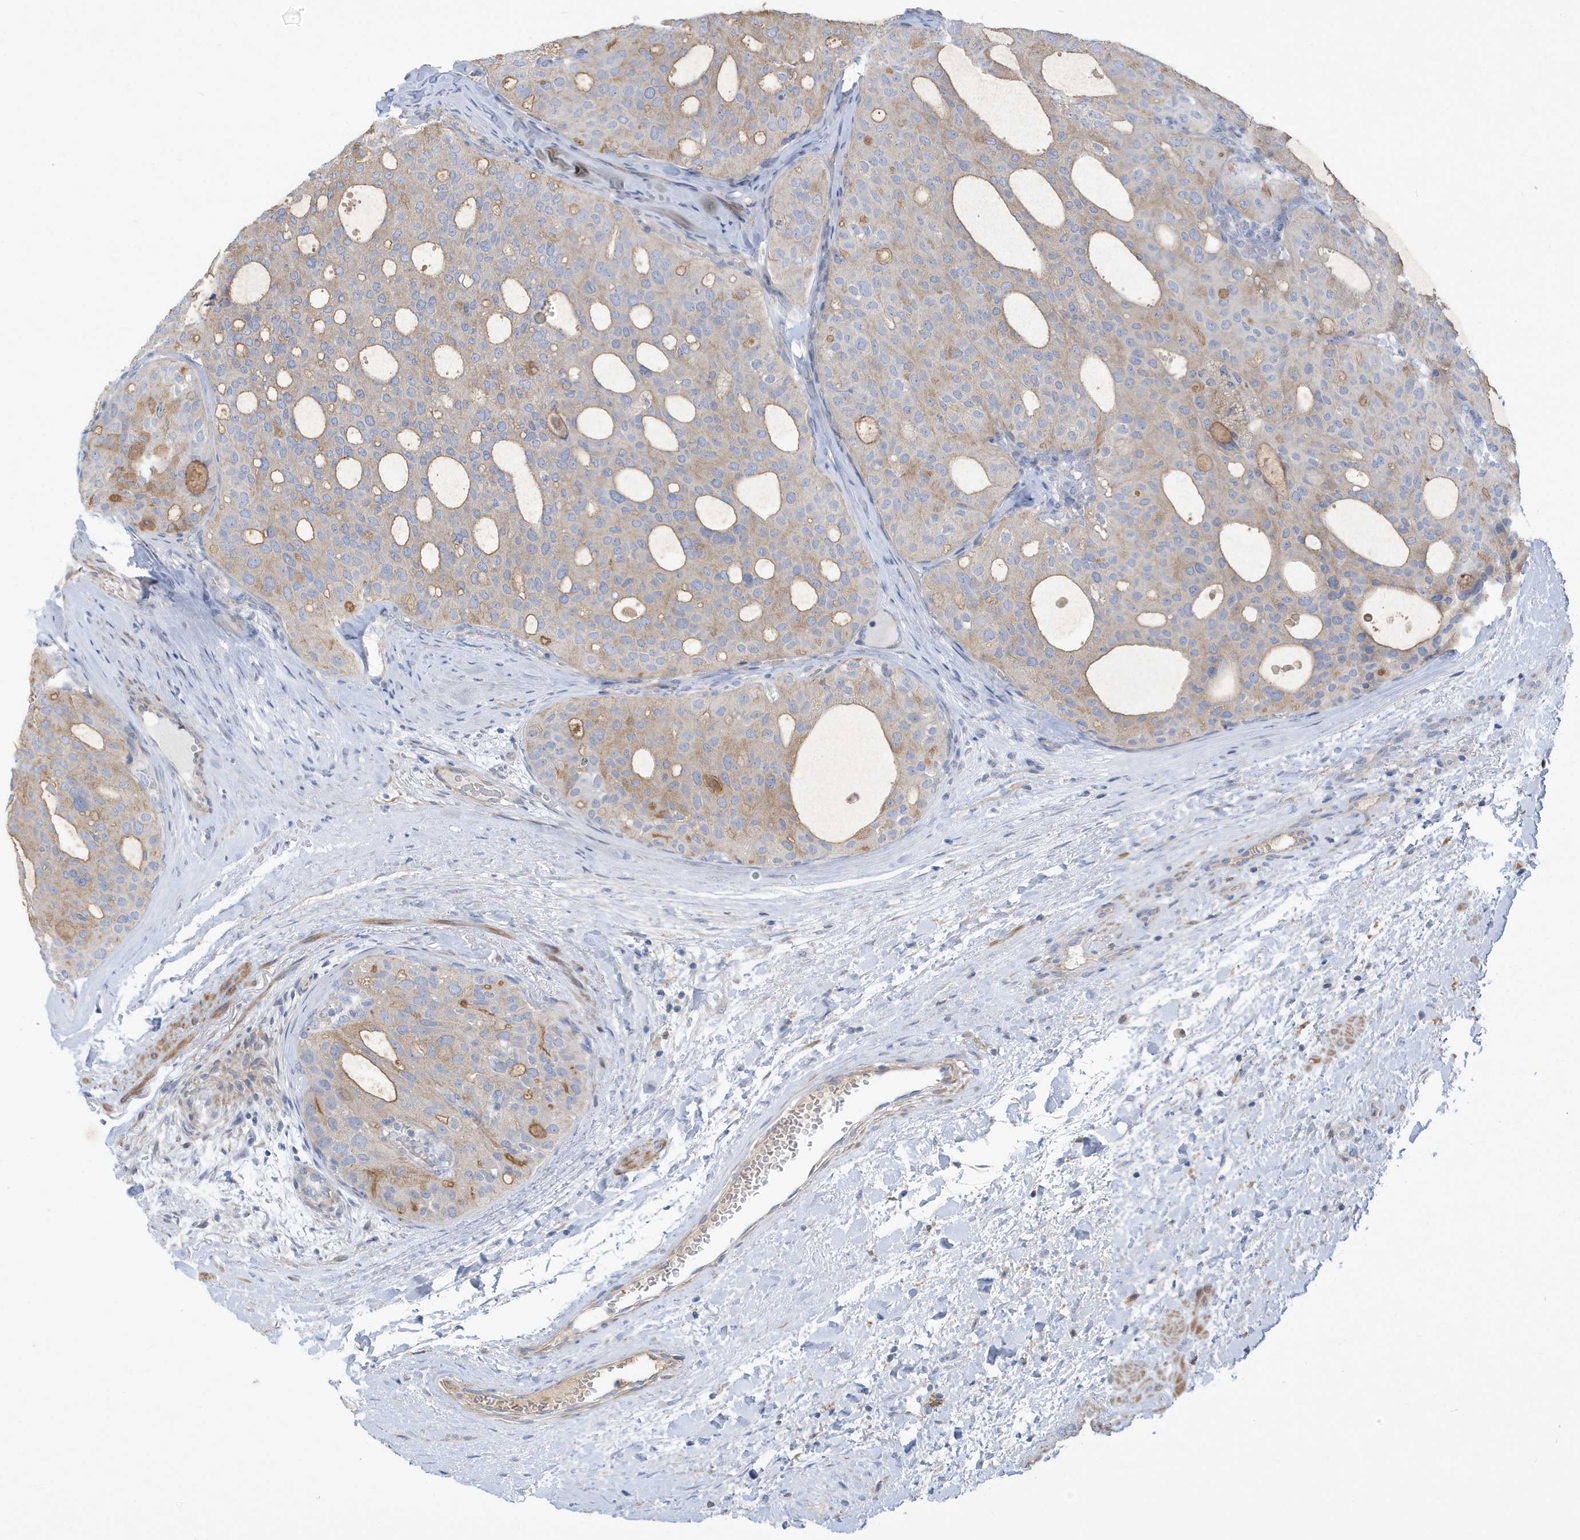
{"staining": {"intensity": "weak", "quantity": "25%-75%", "location": "cytoplasmic/membranous"}, "tissue": "thyroid cancer", "cell_type": "Tumor cells", "image_type": "cancer", "snomed": [{"axis": "morphology", "description": "Follicular adenoma carcinoma, NOS"}, {"axis": "topography", "description": "Thyroid gland"}], "caption": "IHC of follicular adenoma carcinoma (thyroid) demonstrates low levels of weak cytoplasmic/membranous positivity in approximately 25%-75% of tumor cells. The protein is stained brown, and the nuclei are stained in blue (DAB IHC with brightfield microscopy, high magnification).", "gene": "ATP13A5", "patient": {"sex": "male", "age": 75}}